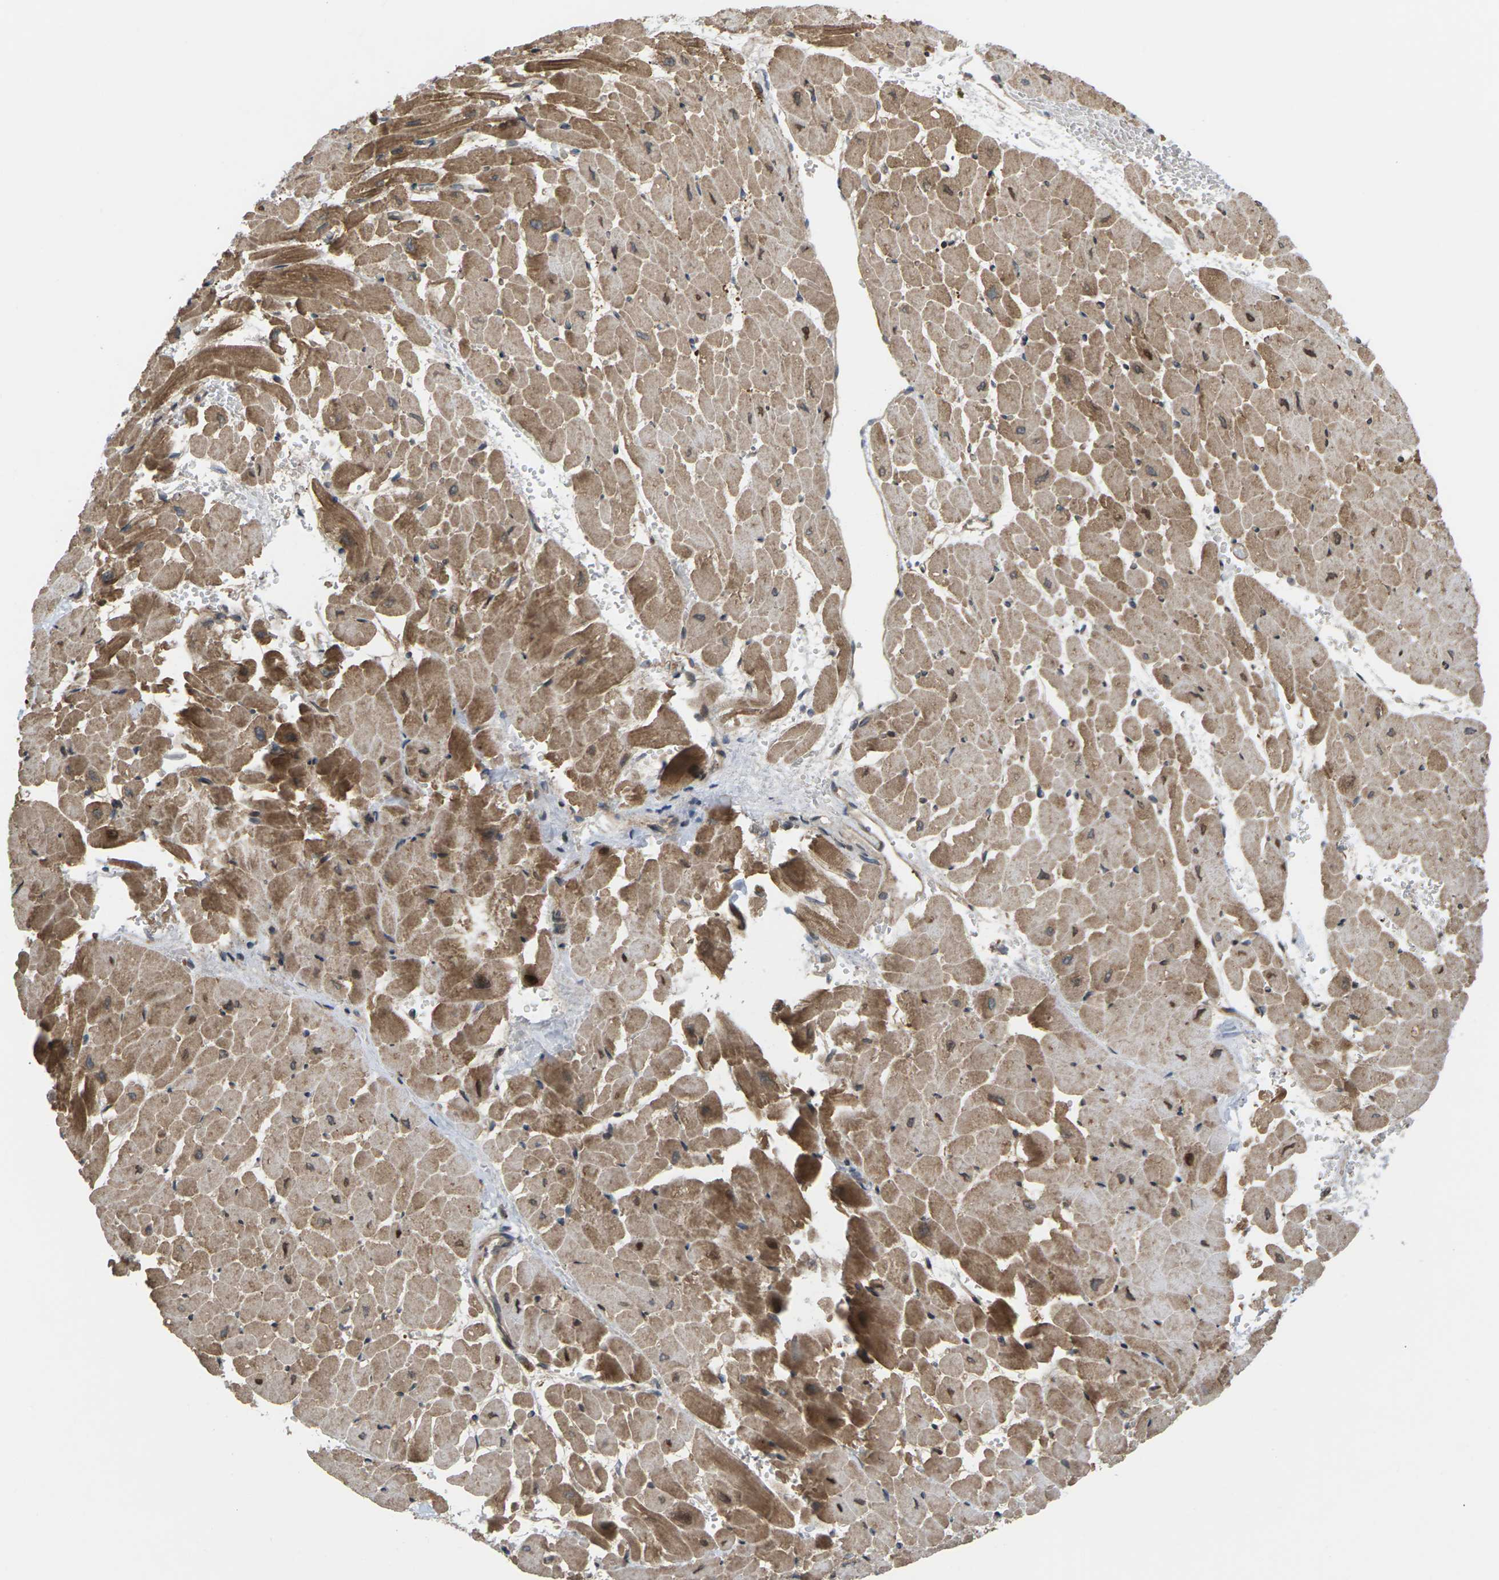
{"staining": {"intensity": "moderate", "quantity": ">75%", "location": "cytoplasmic/membranous"}, "tissue": "heart muscle", "cell_type": "Cardiomyocytes", "image_type": "normal", "snomed": [{"axis": "morphology", "description": "Normal tissue, NOS"}, {"axis": "topography", "description": "Heart"}], "caption": "Protein staining displays moderate cytoplasmic/membranous staining in about >75% of cardiomyocytes in benign heart muscle.", "gene": "ROBO1", "patient": {"sex": "male", "age": 45}}